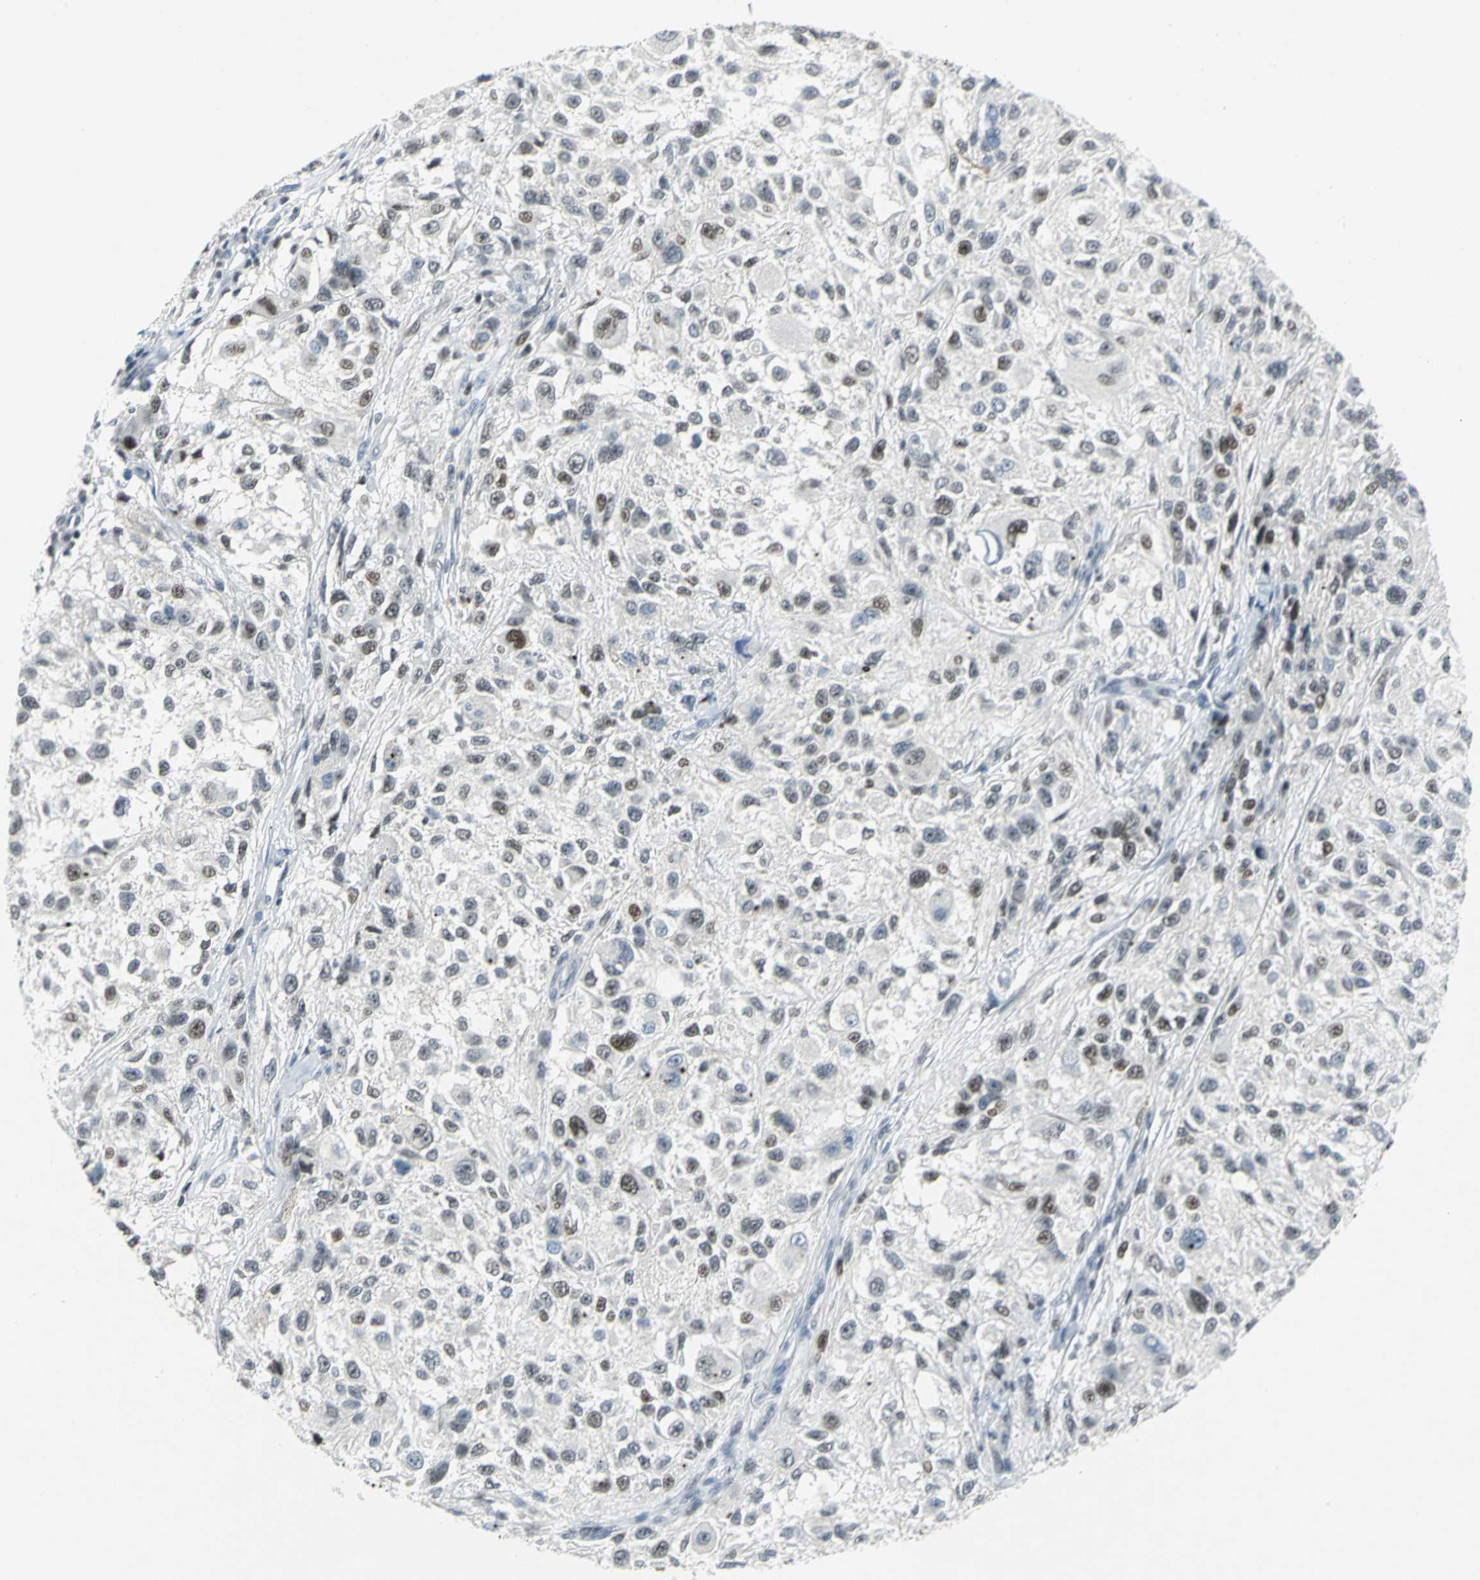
{"staining": {"intensity": "strong", "quantity": "<25%", "location": "nuclear"}, "tissue": "melanoma", "cell_type": "Tumor cells", "image_type": "cancer", "snomed": [{"axis": "morphology", "description": "Necrosis, NOS"}, {"axis": "morphology", "description": "Malignant melanoma, NOS"}, {"axis": "topography", "description": "Skin"}], "caption": "Immunohistochemistry of malignant melanoma shows medium levels of strong nuclear expression in about <25% of tumor cells.", "gene": "RPA1", "patient": {"sex": "female", "age": 87}}